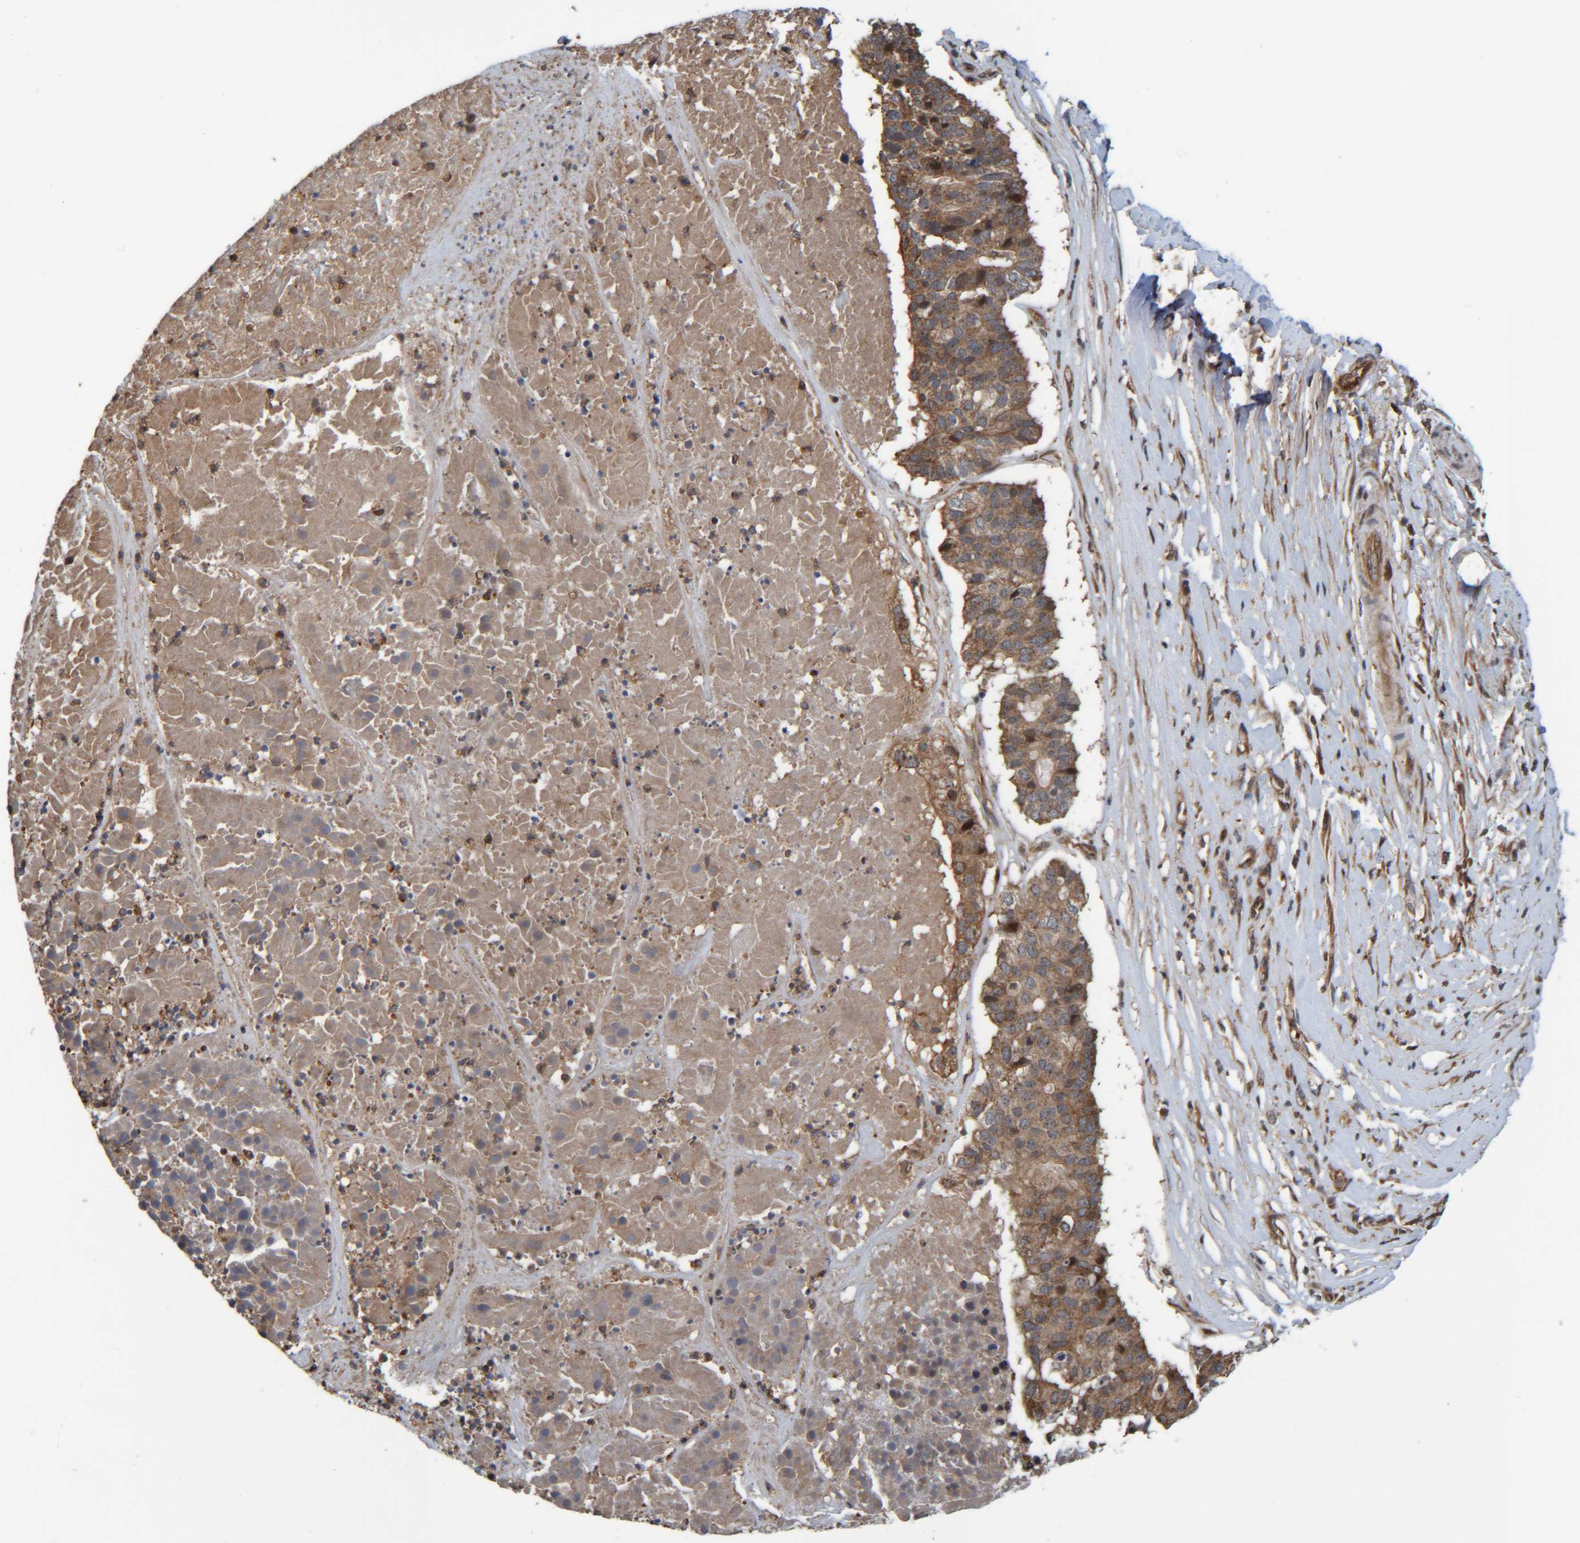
{"staining": {"intensity": "moderate", "quantity": ">75%", "location": "cytoplasmic/membranous"}, "tissue": "pancreatic cancer", "cell_type": "Tumor cells", "image_type": "cancer", "snomed": [{"axis": "morphology", "description": "Adenocarcinoma, NOS"}, {"axis": "topography", "description": "Pancreas"}], "caption": "There is medium levels of moderate cytoplasmic/membranous expression in tumor cells of pancreatic cancer, as demonstrated by immunohistochemical staining (brown color).", "gene": "CCDC57", "patient": {"sex": "male", "age": 50}}